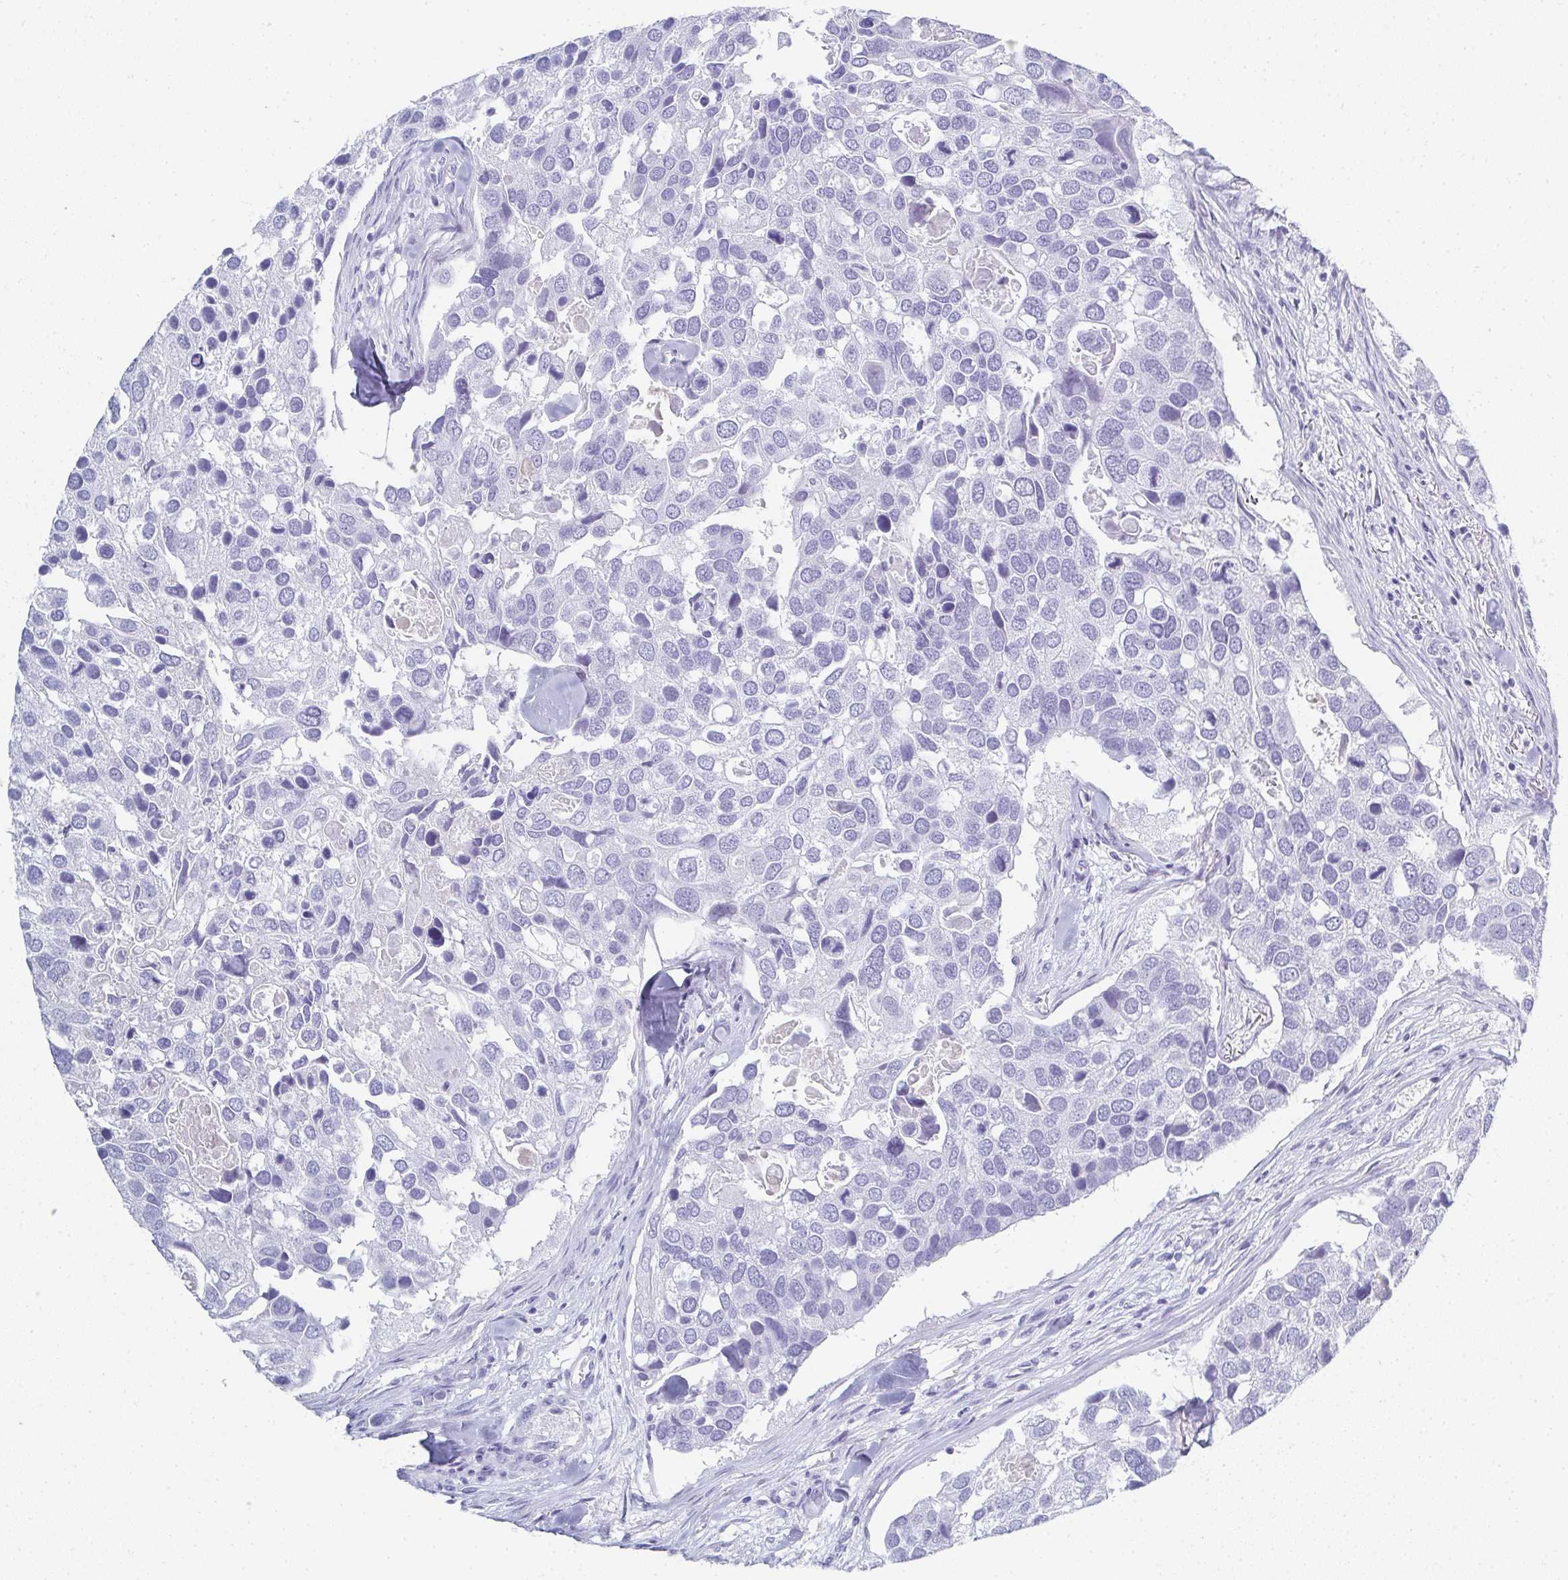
{"staining": {"intensity": "negative", "quantity": "none", "location": "none"}, "tissue": "breast cancer", "cell_type": "Tumor cells", "image_type": "cancer", "snomed": [{"axis": "morphology", "description": "Duct carcinoma"}, {"axis": "topography", "description": "Breast"}], "caption": "This histopathology image is of intraductal carcinoma (breast) stained with IHC to label a protein in brown with the nuclei are counter-stained blue. There is no positivity in tumor cells.", "gene": "SYCP1", "patient": {"sex": "female", "age": 83}}